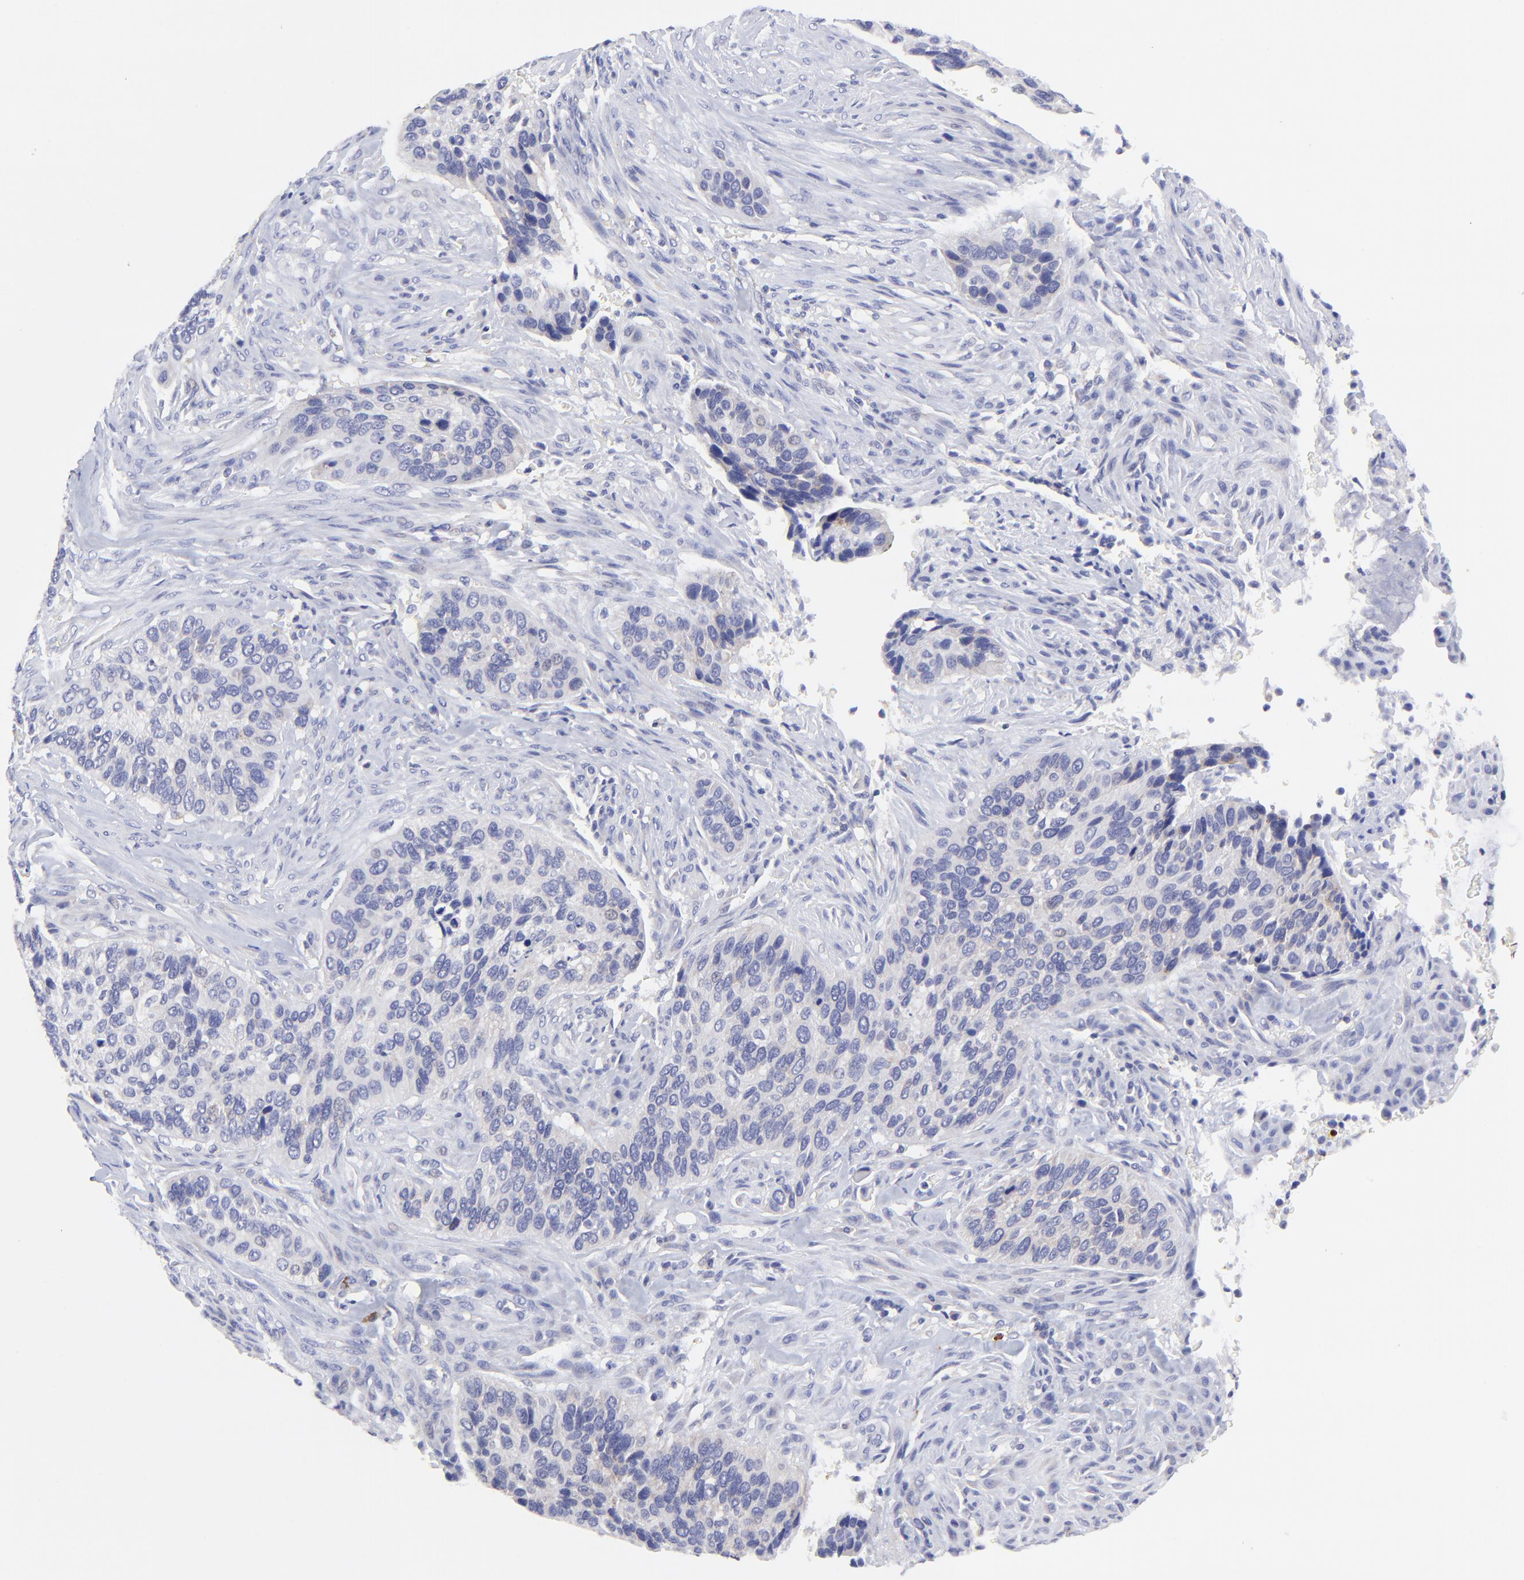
{"staining": {"intensity": "negative", "quantity": "none", "location": "none"}, "tissue": "cervical cancer", "cell_type": "Tumor cells", "image_type": "cancer", "snomed": [{"axis": "morphology", "description": "Adenocarcinoma, NOS"}, {"axis": "topography", "description": "Cervix"}], "caption": "Tumor cells are negative for brown protein staining in cervical cancer (adenocarcinoma).", "gene": "LHFPL1", "patient": {"sex": "female", "age": 29}}